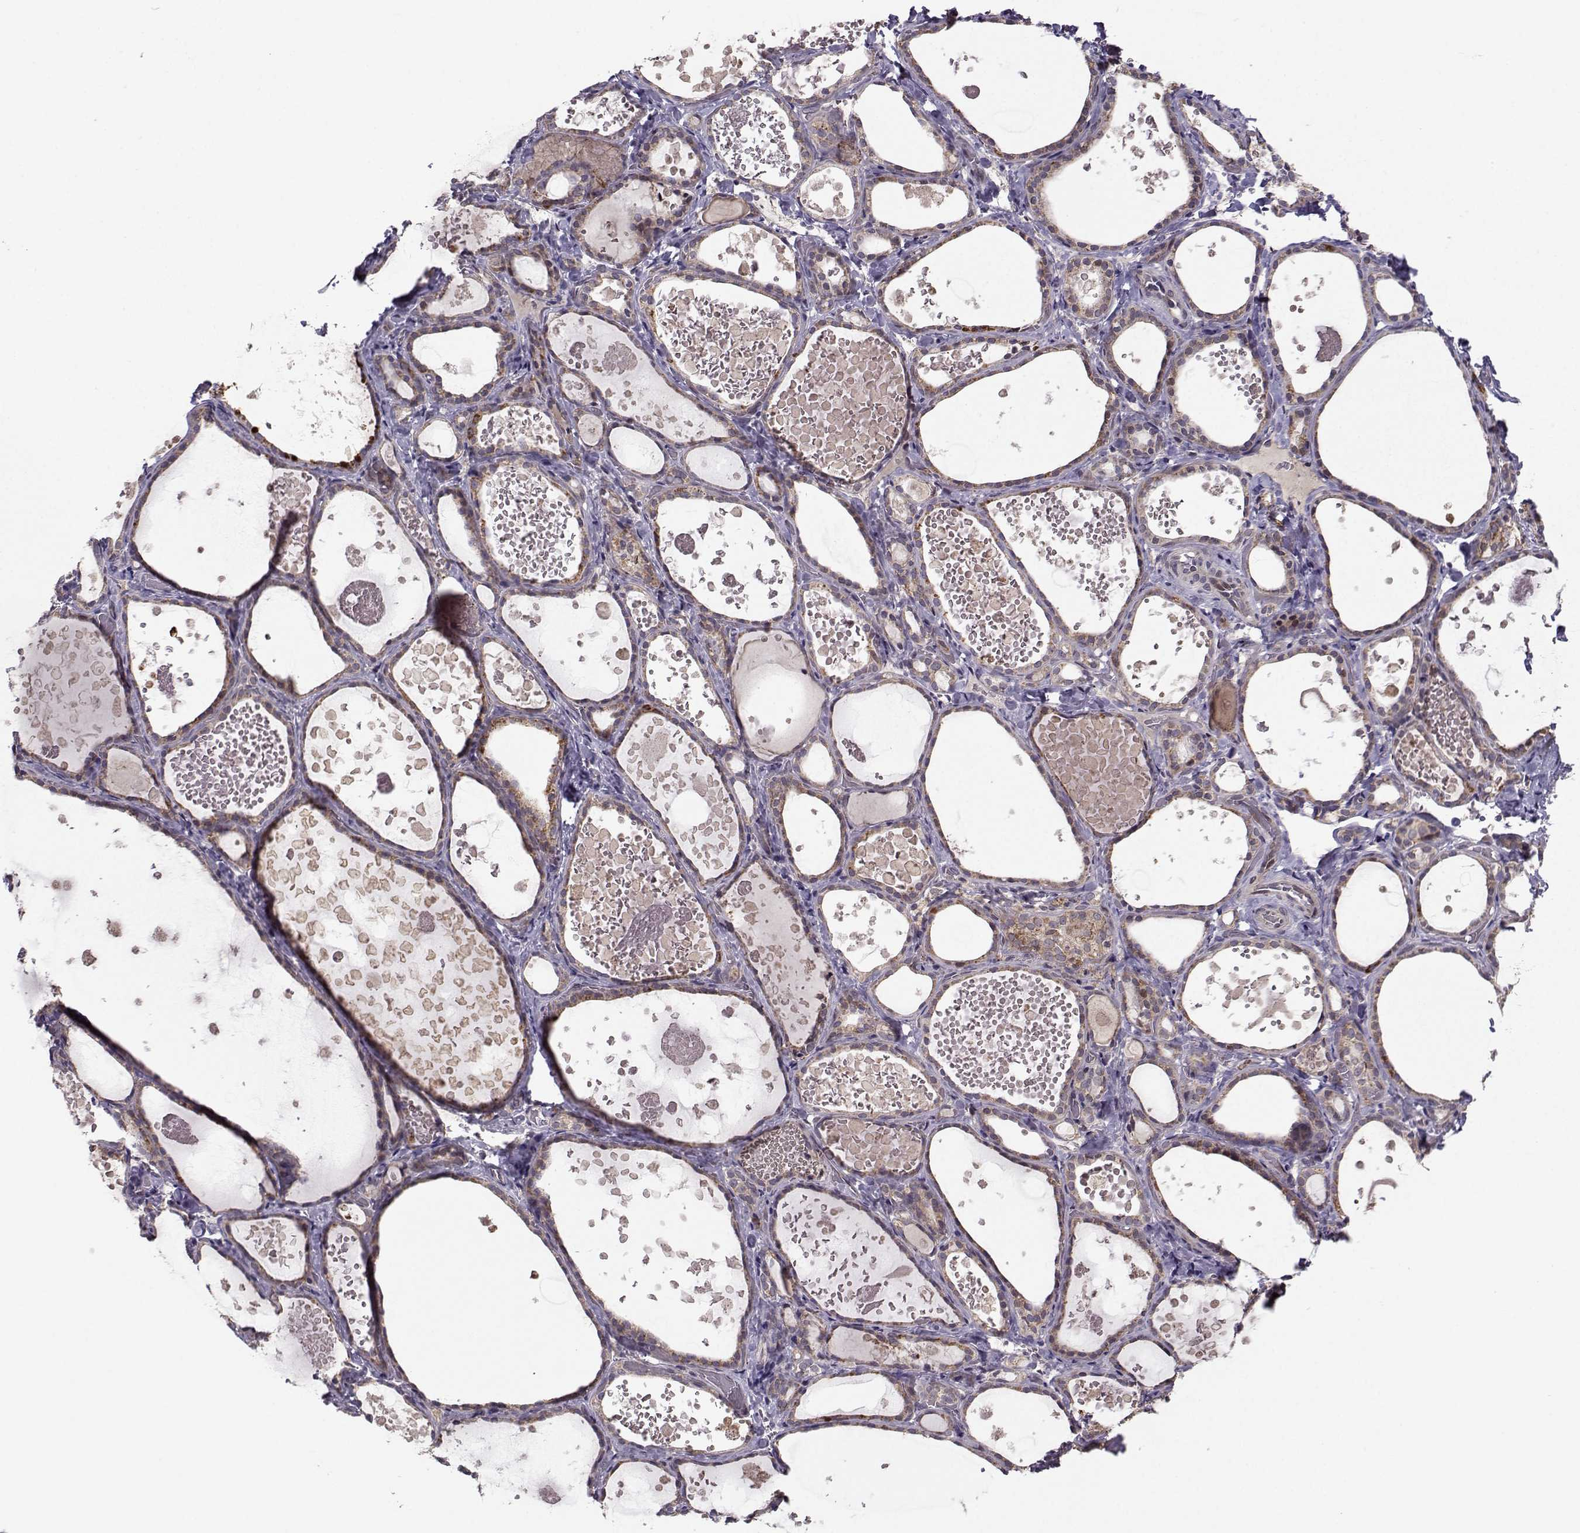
{"staining": {"intensity": "moderate", "quantity": ">75%", "location": "cytoplasmic/membranous"}, "tissue": "thyroid gland", "cell_type": "Glandular cells", "image_type": "normal", "snomed": [{"axis": "morphology", "description": "Normal tissue, NOS"}, {"axis": "topography", "description": "Thyroid gland"}], "caption": "This is a photomicrograph of immunohistochemistry staining of normal thyroid gland, which shows moderate expression in the cytoplasmic/membranous of glandular cells.", "gene": "NECAB3", "patient": {"sex": "female", "age": 56}}